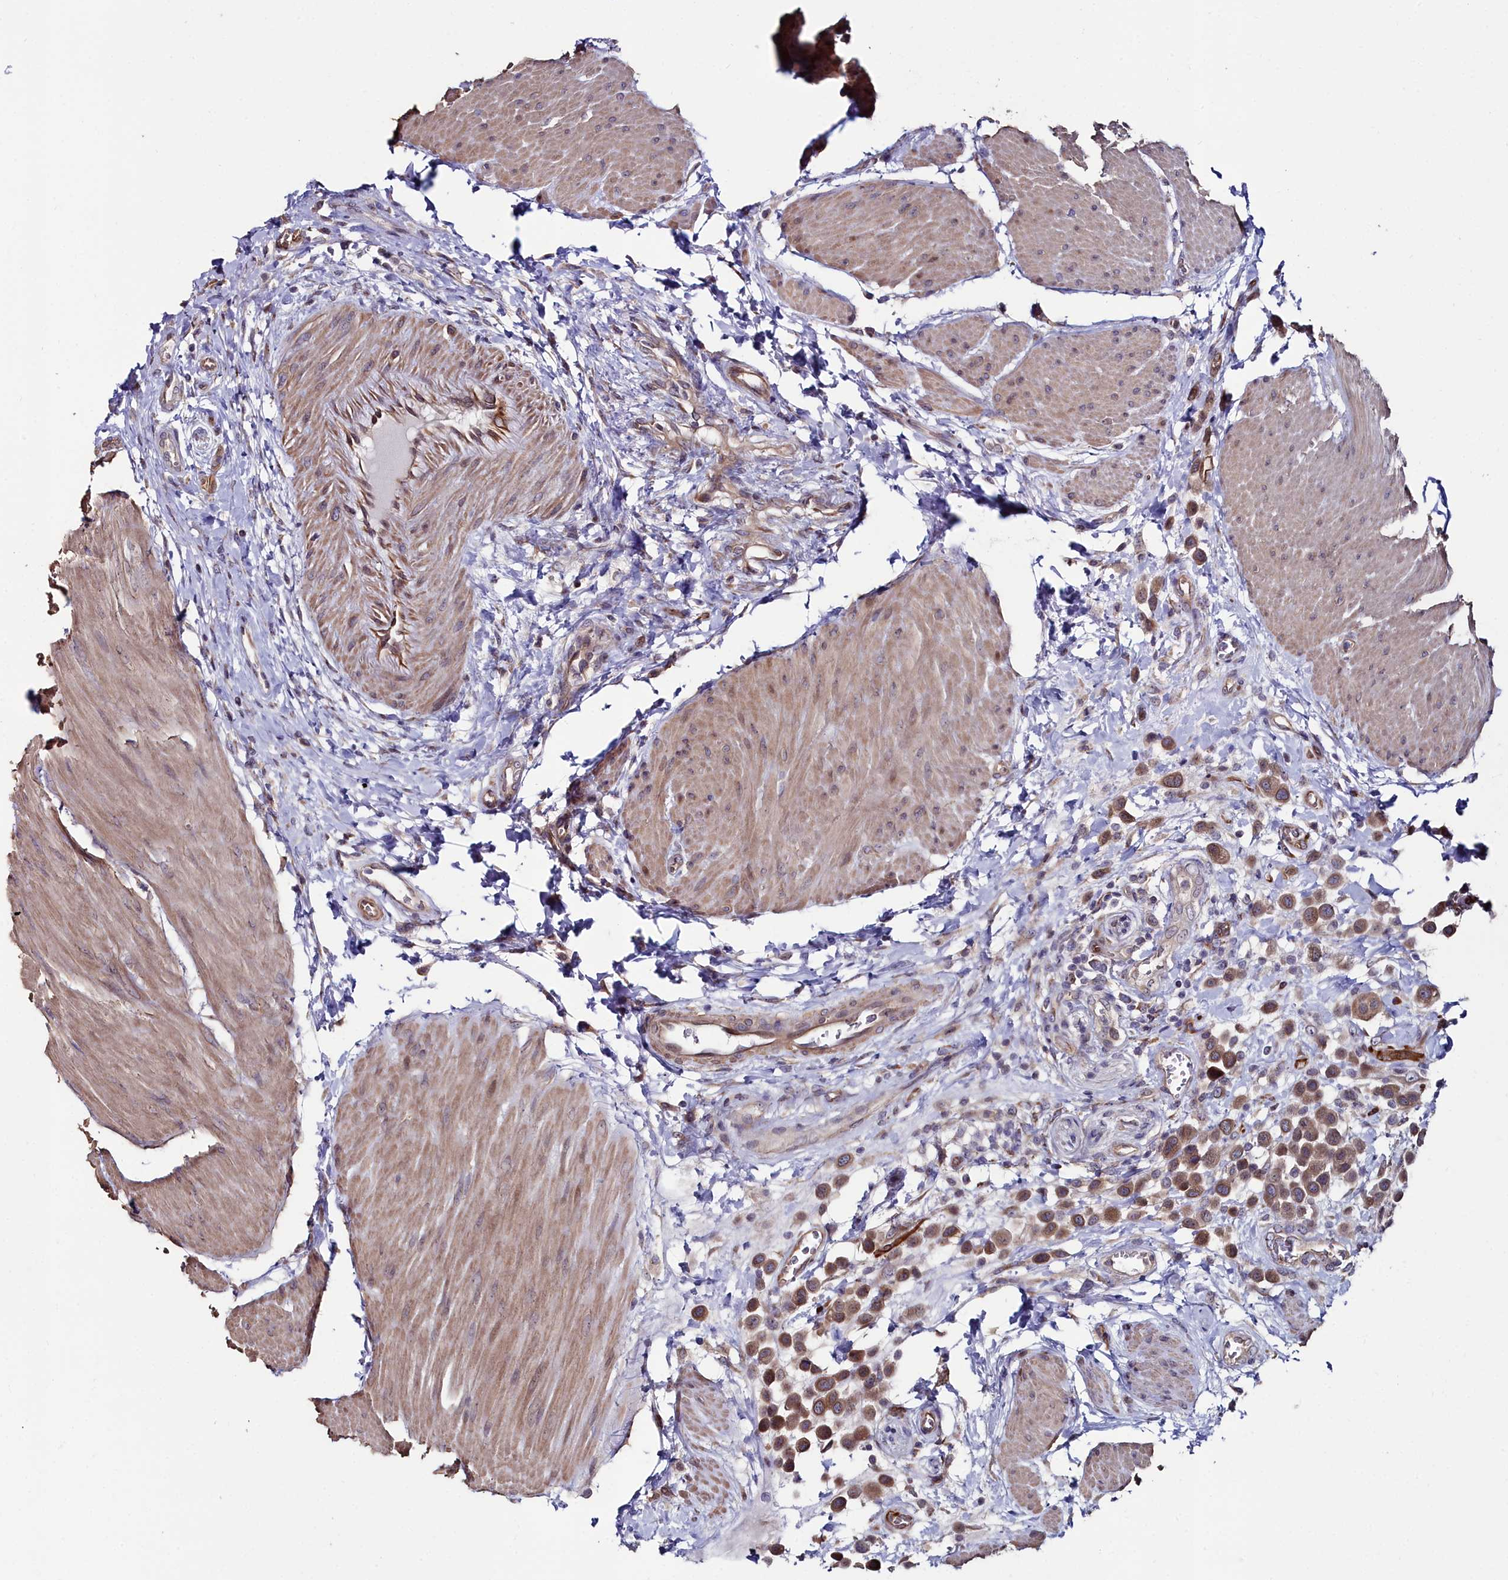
{"staining": {"intensity": "moderate", "quantity": ">75%", "location": "cytoplasmic/membranous"}, "tissue": "urothelial cancer", "cell_type": "Tumor cells", "image_type": "cancer", "snomed": [{"axis": "morphology", "description": "Urothelial carcinoma, High grade"}, {"axis": "topography", "description": "Urinary bladder"}], "caption": "Urothelial cancer stained for a protein reveals moderate cytoplasmic/membranous positivity in tumor cells.", "gene": "C4orf19", "patient": {"sex": "male", "age": 50}}